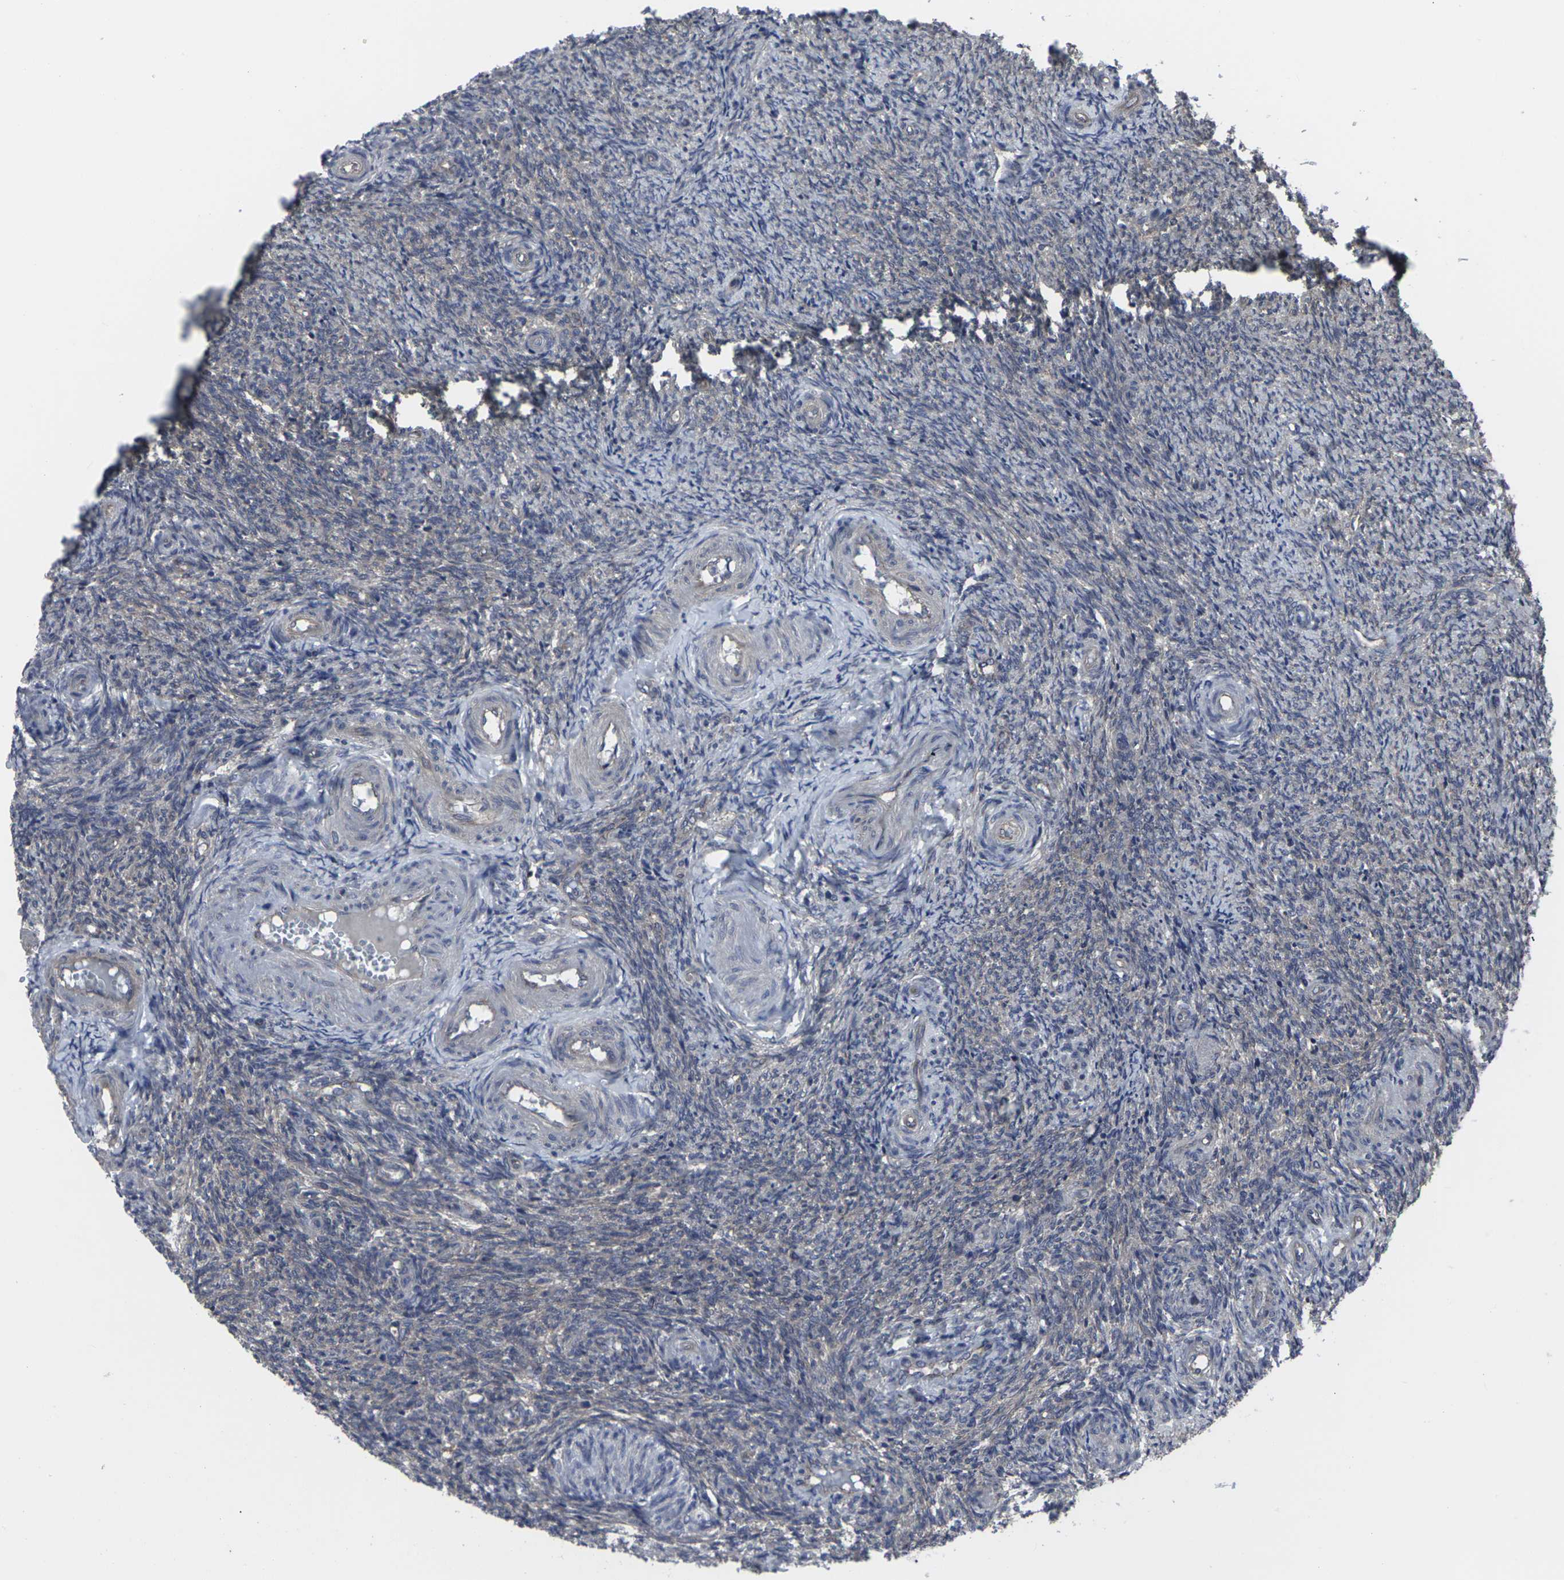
{"staining": {"intensity": "weak", "quantity": "25%-75%", "location": "cytoplasmic/membranous"}, "tissue": "ovary", "cell_type": "Ovarian stroma cells", "image_type": "normal", "snomed": [{"axis": "morphology", "description": "Normal tissue, NOS"}, {"axis": "topography", "description": "Ovary"}], "caption": "The histopathology image shows immunohistochemical staining of normal ovary. There is weak cytoplasmic/membranous staining is identified in about 25%-75% of ovarian stroma cells. Using DAB (3,3'-diaminobenzidine) (brown) and hematoxylin (blue) stains, captured at high magnification using brightfield microscopy.", "gene": "MAPKAPK2", "patient": {"sex": "female", "age": 41}}